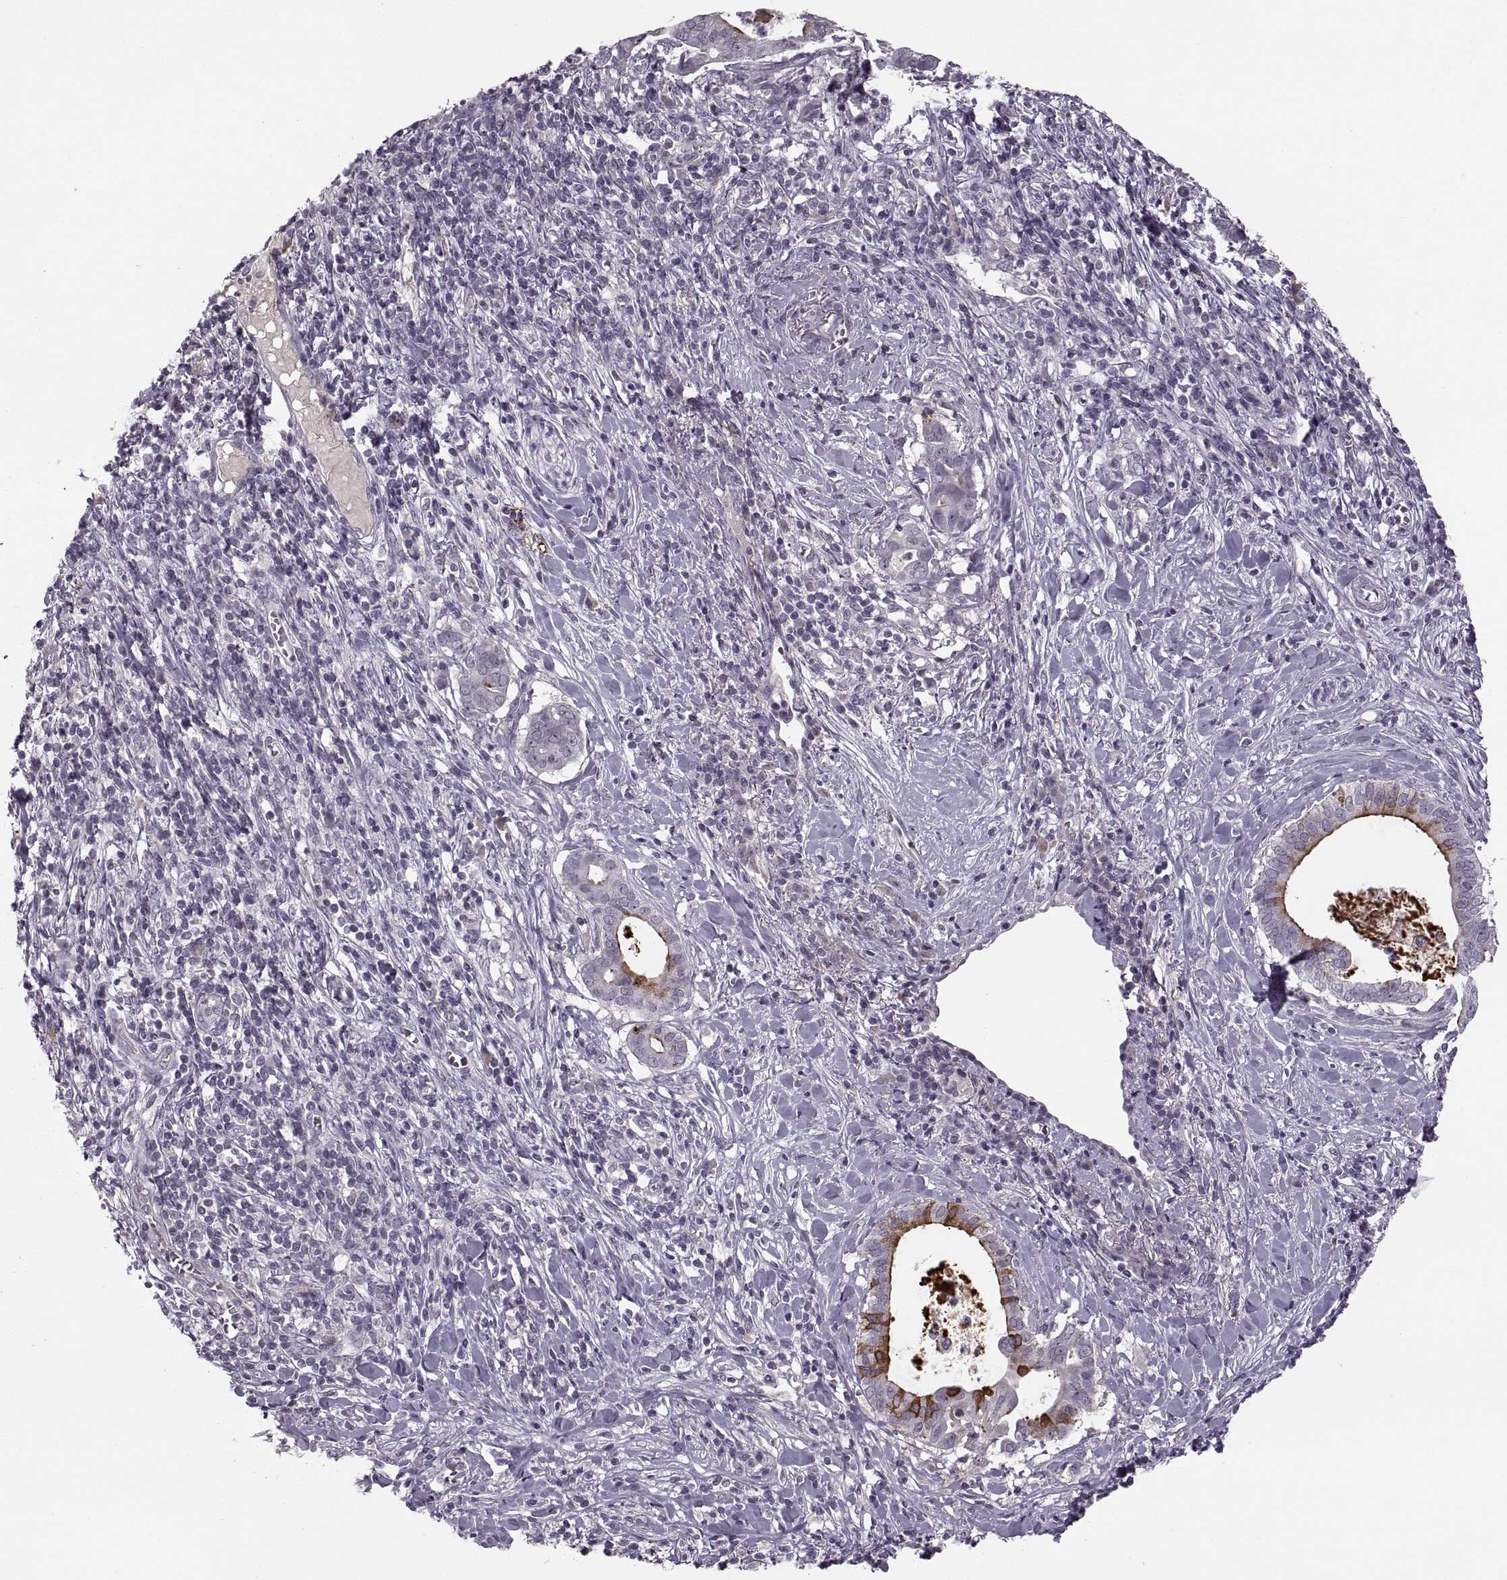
{"staining": {"intensity": "moderate", "quantity": "<25%", "location": "cytoplasmic/membranous"}, "tissue": "pancreatic cancer", "cell_type": "Tumor cells", "image_type": "cancer", "snomed": [{"axis": "morphology", "description": "Adenocarcinoma, NOS"}, {"axis": "topography", "description": "Pancreas"}], "caption": "An IHC photomicrograph of tumor tissue is shown. Protein staining in brown labels moderate cytoplasmic/membranous positivity in pancreatic adenocarcinoma within tumor cells.", "gene": "CACNA1F", "patient": {"sex": "male", "age": 61}}